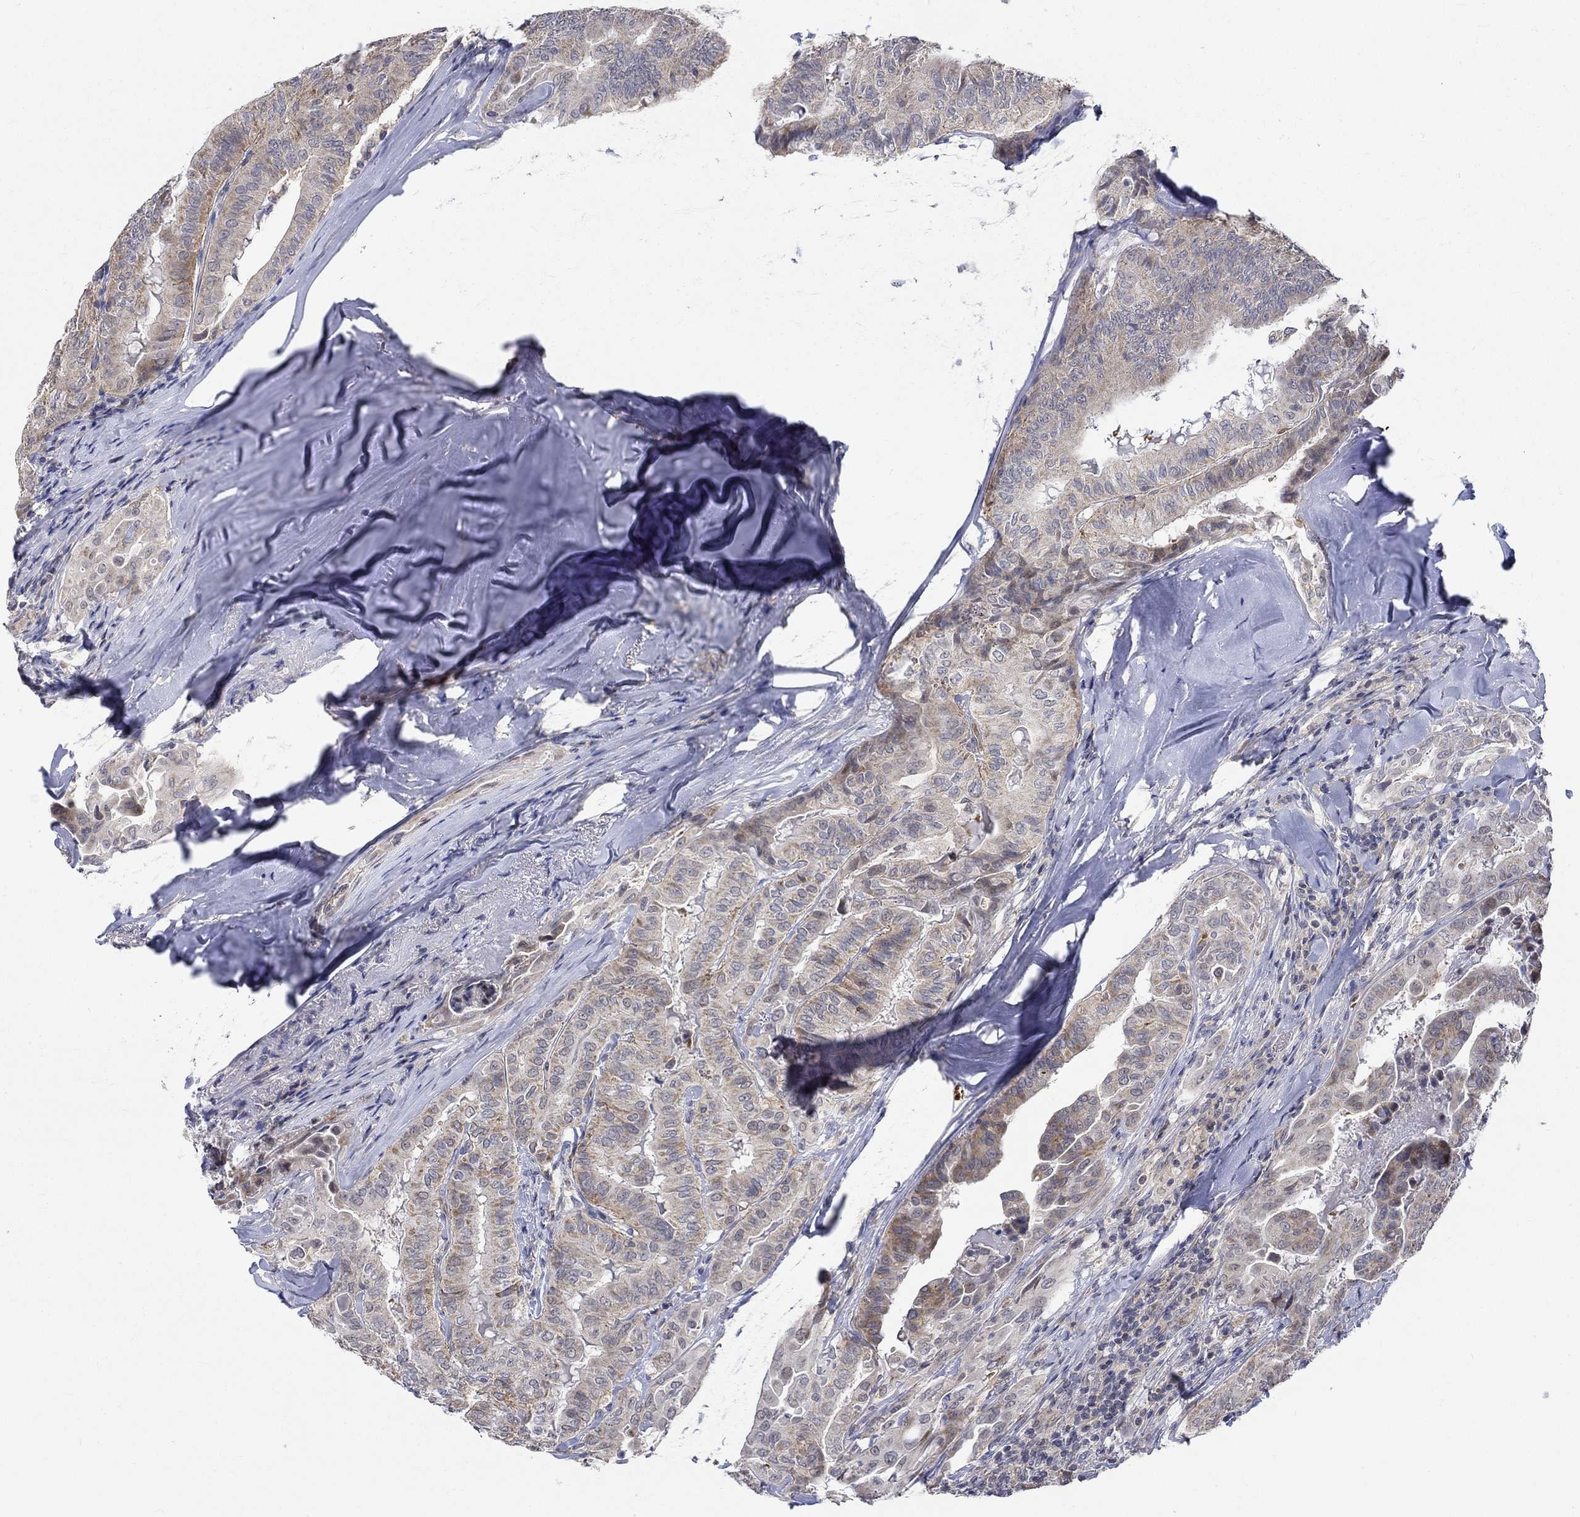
{"staining": {"intensity": "moderate", "quantity": "25%-75%", "location": "cytoplasmic/membranous"}, "tissue": "thyroid cancer", "cell_type": "Tumor cells", "image_type": "cancer", "snomed": [{"axis": "morphology", "description": "Papillary adenocarcinoma, NOS"}, {"axis": "topography", "description": "Thyroid gland"}], "caption": "This is a histology image of immunohistochemistry staining of thyroid papillary adenocarcinoma, which shows moderate staining in the cytoplasmic/membranous of tumor cells.", "gene": "WASF1", "patient": {"sex": "female", "age": 68}}